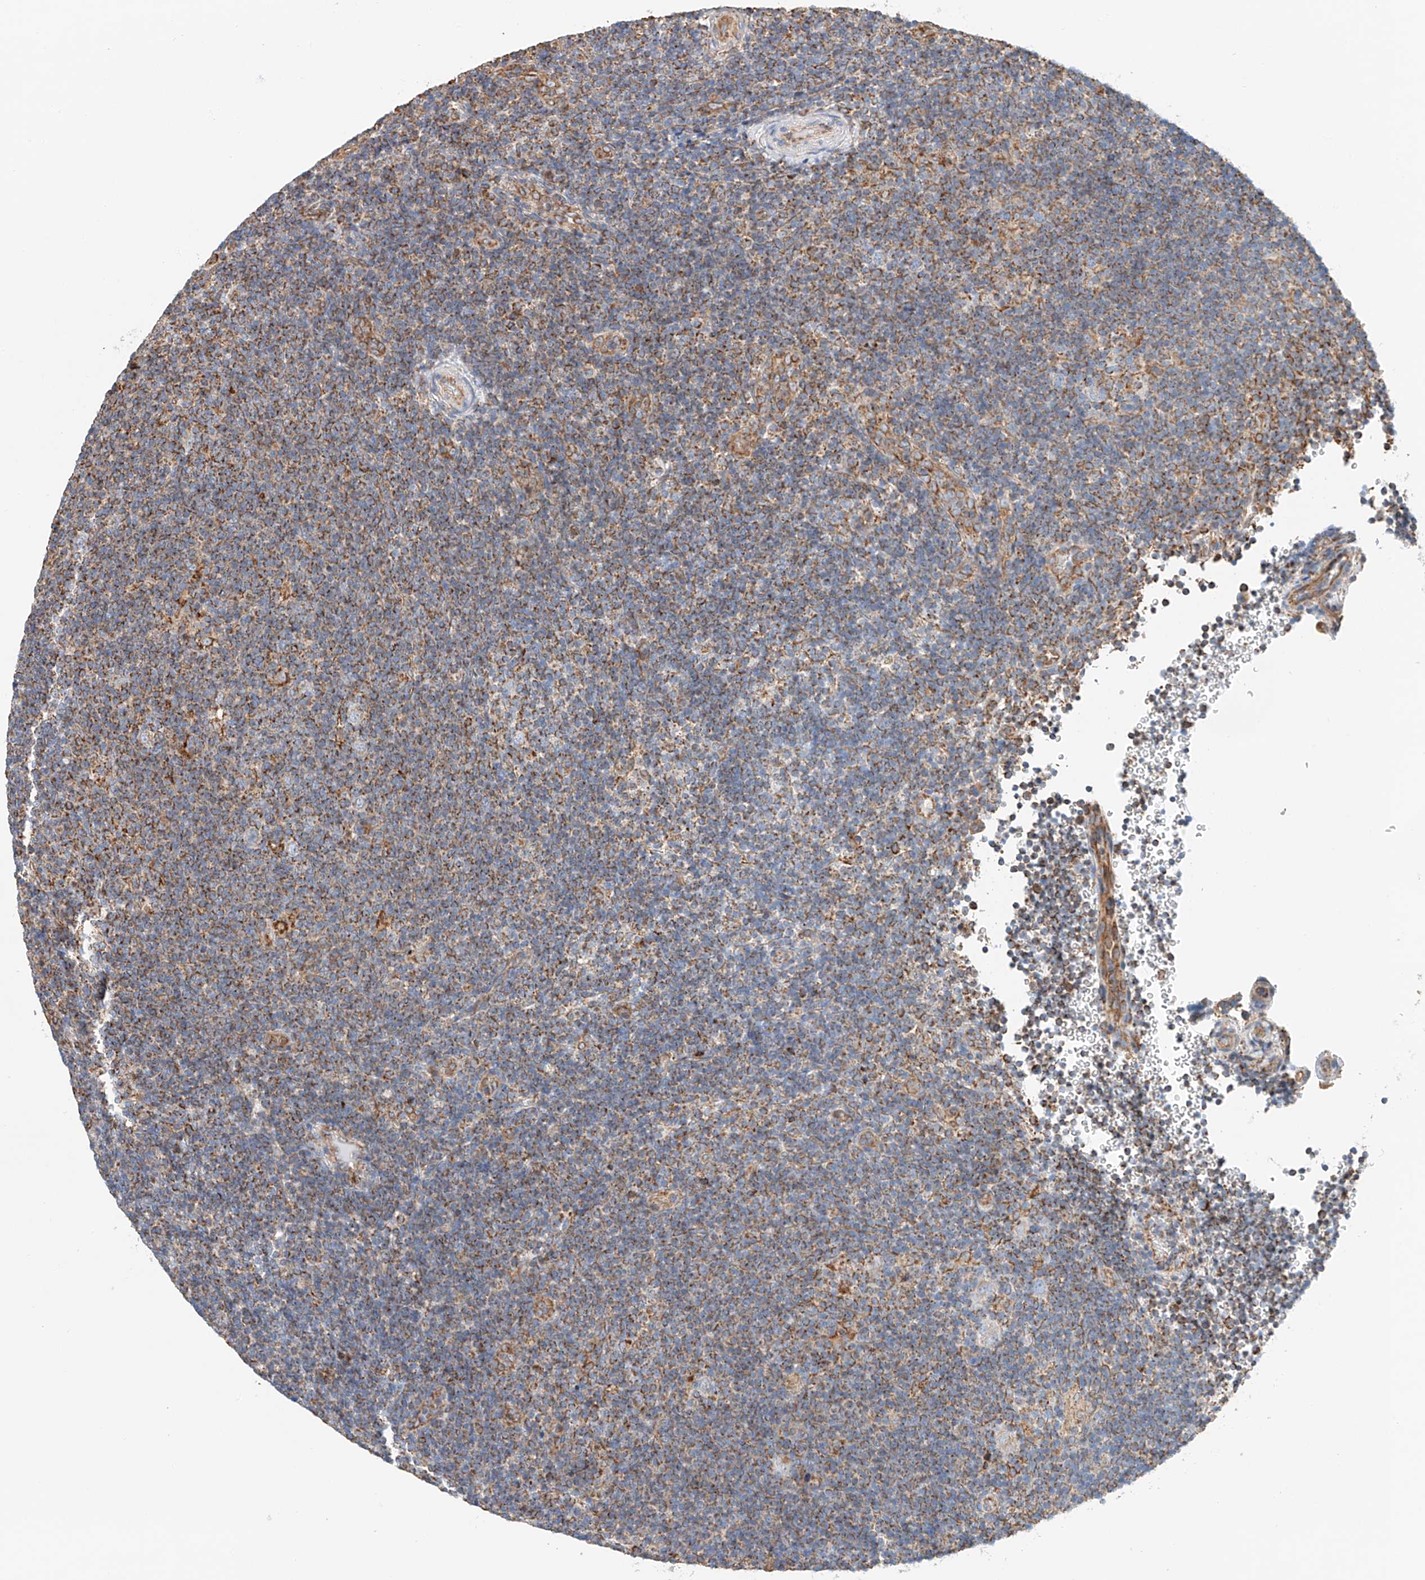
{"staining": {"intensity": "weak", "quantity": "<25%", "location": "cytoplasmic/membranous"}, "tissue": "lymphoma", "cell_type": "Tumor cells", "image_type": "cancer", "snomed": [{"axis": "morphology", "description": "Hodgkin's disease, NOS"}, {"axis": "topography", "description": "Lymph node"}], "caption": "This is a micrograph of IHC staining of Hodgkin's disease, which shows no expression in tumor cells.", "gene": "NDUFV3", "patient": {"sex": "female", "age": 57}}